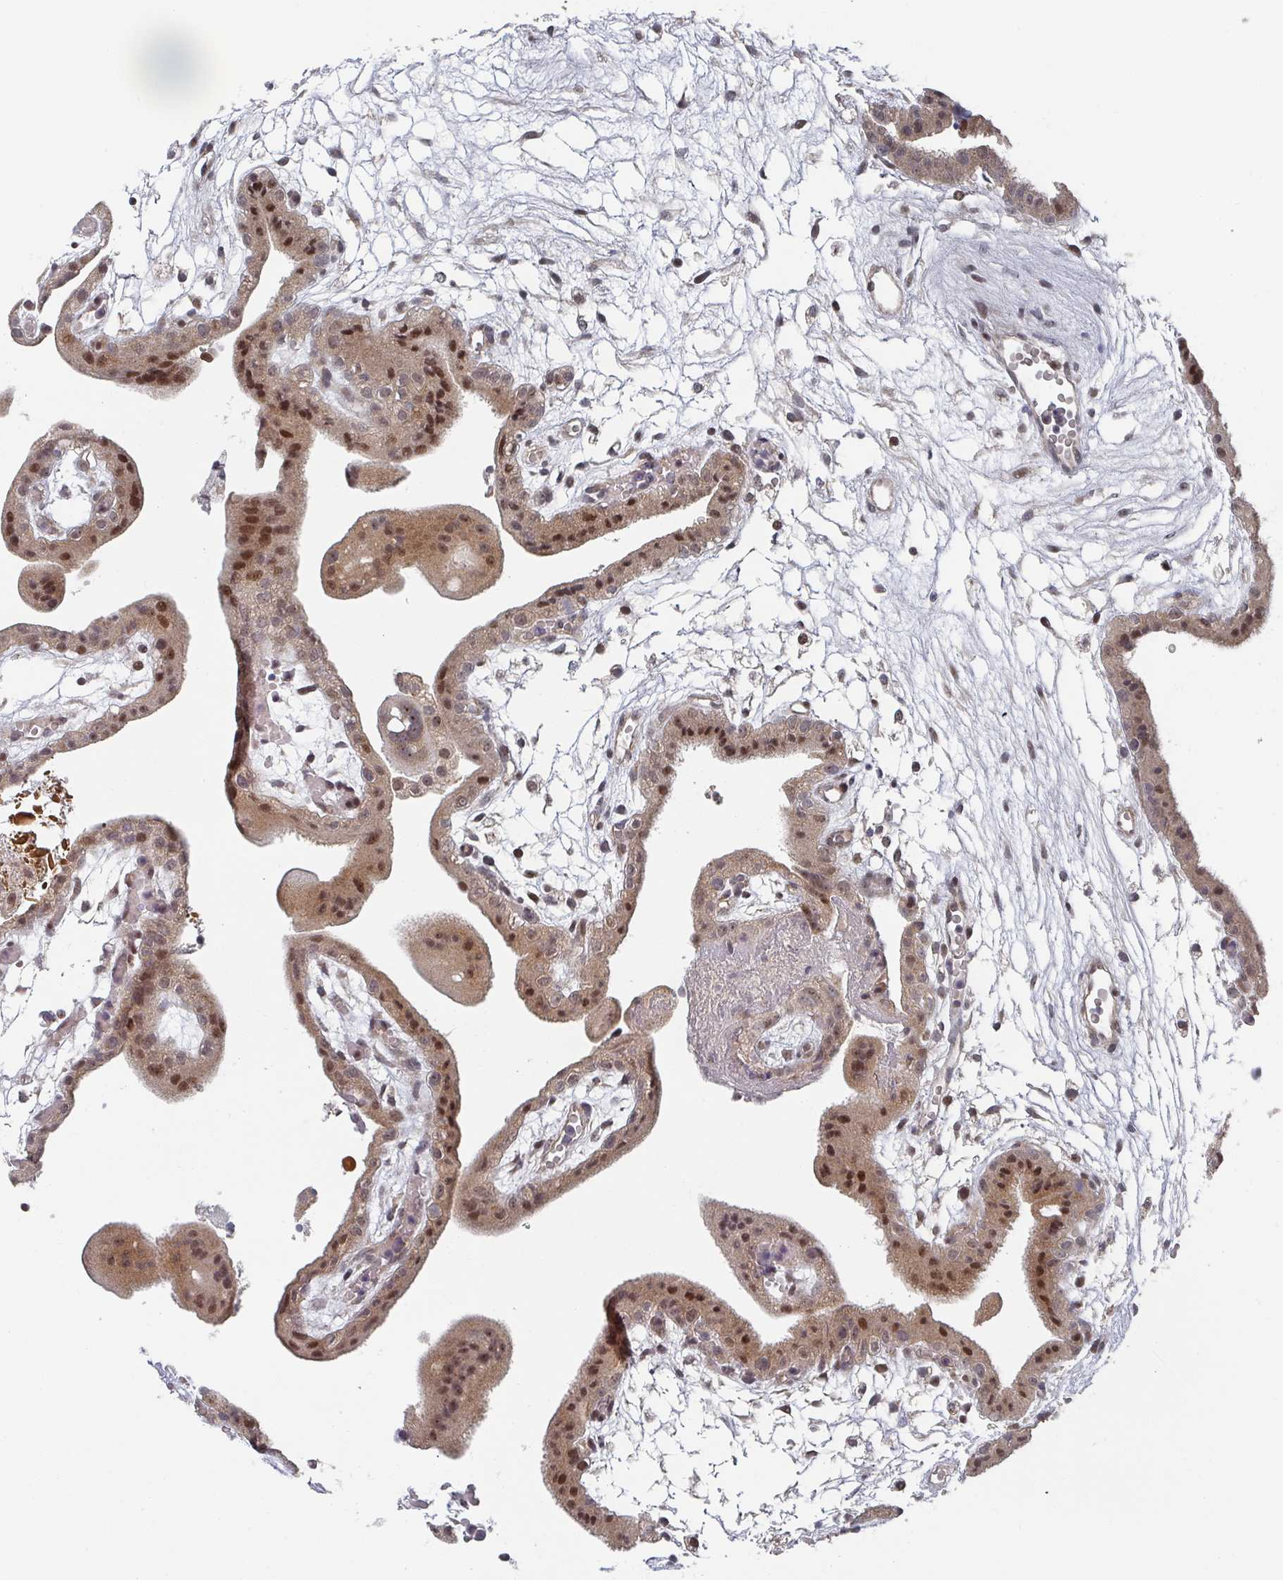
{"staining": {"intensity": "moderate", "quantity": ">75%", "location": "cytoplasmic/membranous,nuclear"}, "tissue": "placenta", "cell_type": "Decidual cells", "image_type": "normal", "snomed": [{"axis": "morphology", "description": "Normal tissue, NOS"}, {"axis": "topography", "description": "Placenta"}], "caption": "Moderate cytoplasmic/membranous,nuclear protein expression is identified in about >75% of decidual cells in placenta. (Brightfield microscopy of DAB IHC at high magnification).", "gene": "KIF1C", "patient": {"sex": "female", "age": 18}}